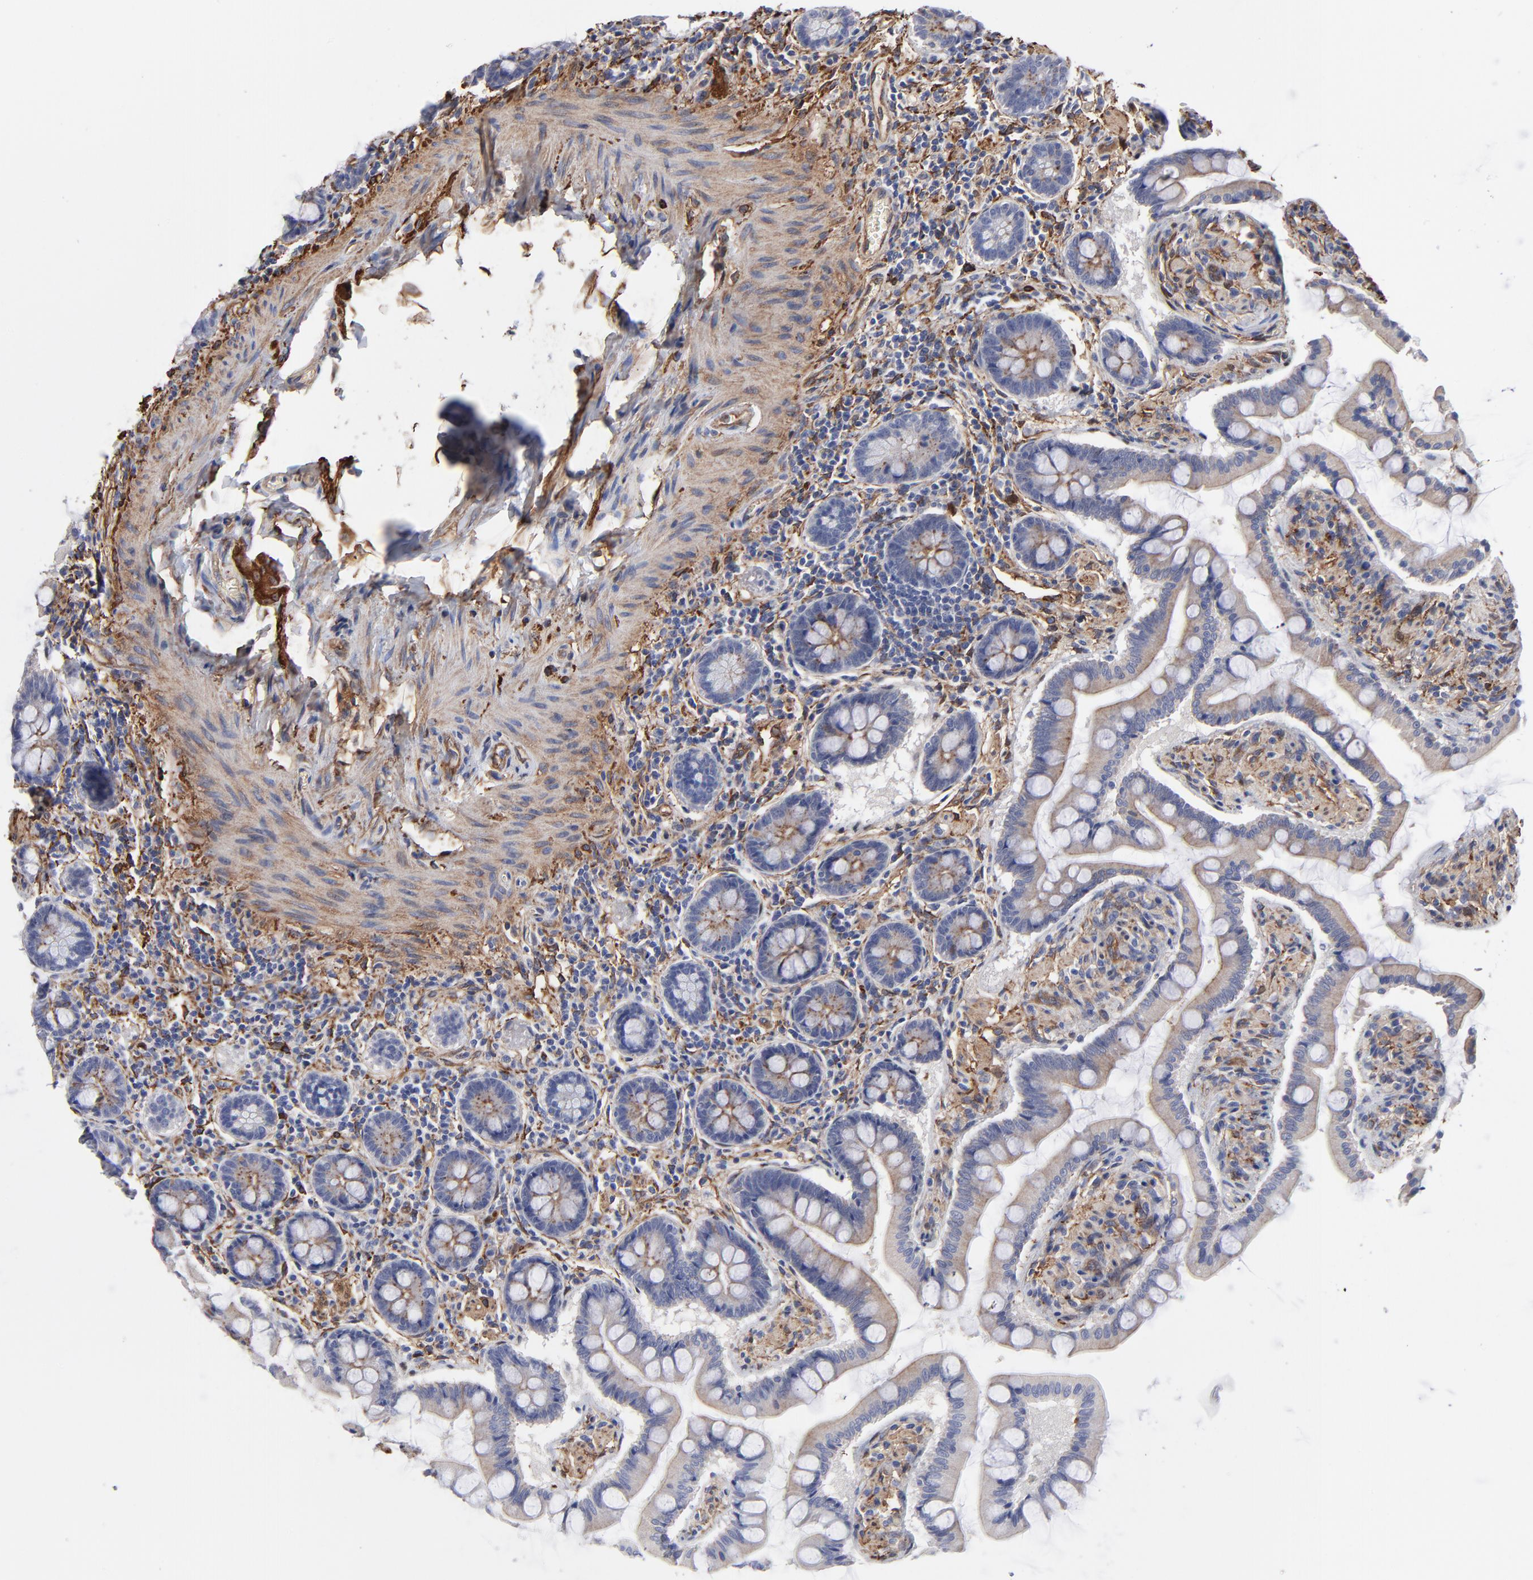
{"staining": {"intensity": "weak", "quantity": "25%-75%", "location": "cytoplasmic/membranous"}, "tissue": "small intestine", "cell_type": "Glandular cells", "image_type": "normal", "snomed": [{"axis": "morphology", "description": "Normal tissue, NOS"}, {"axis": "topography", "description": "Small intestine"}], "caption": "Immunohistochemical staining of normal human small intestine exhibits weak cytoplasmic/membranous protein positivity in about 25%-75% of glandular cells.", "gene": "CILP", "patient": {"sex": "male", "age": 41}}